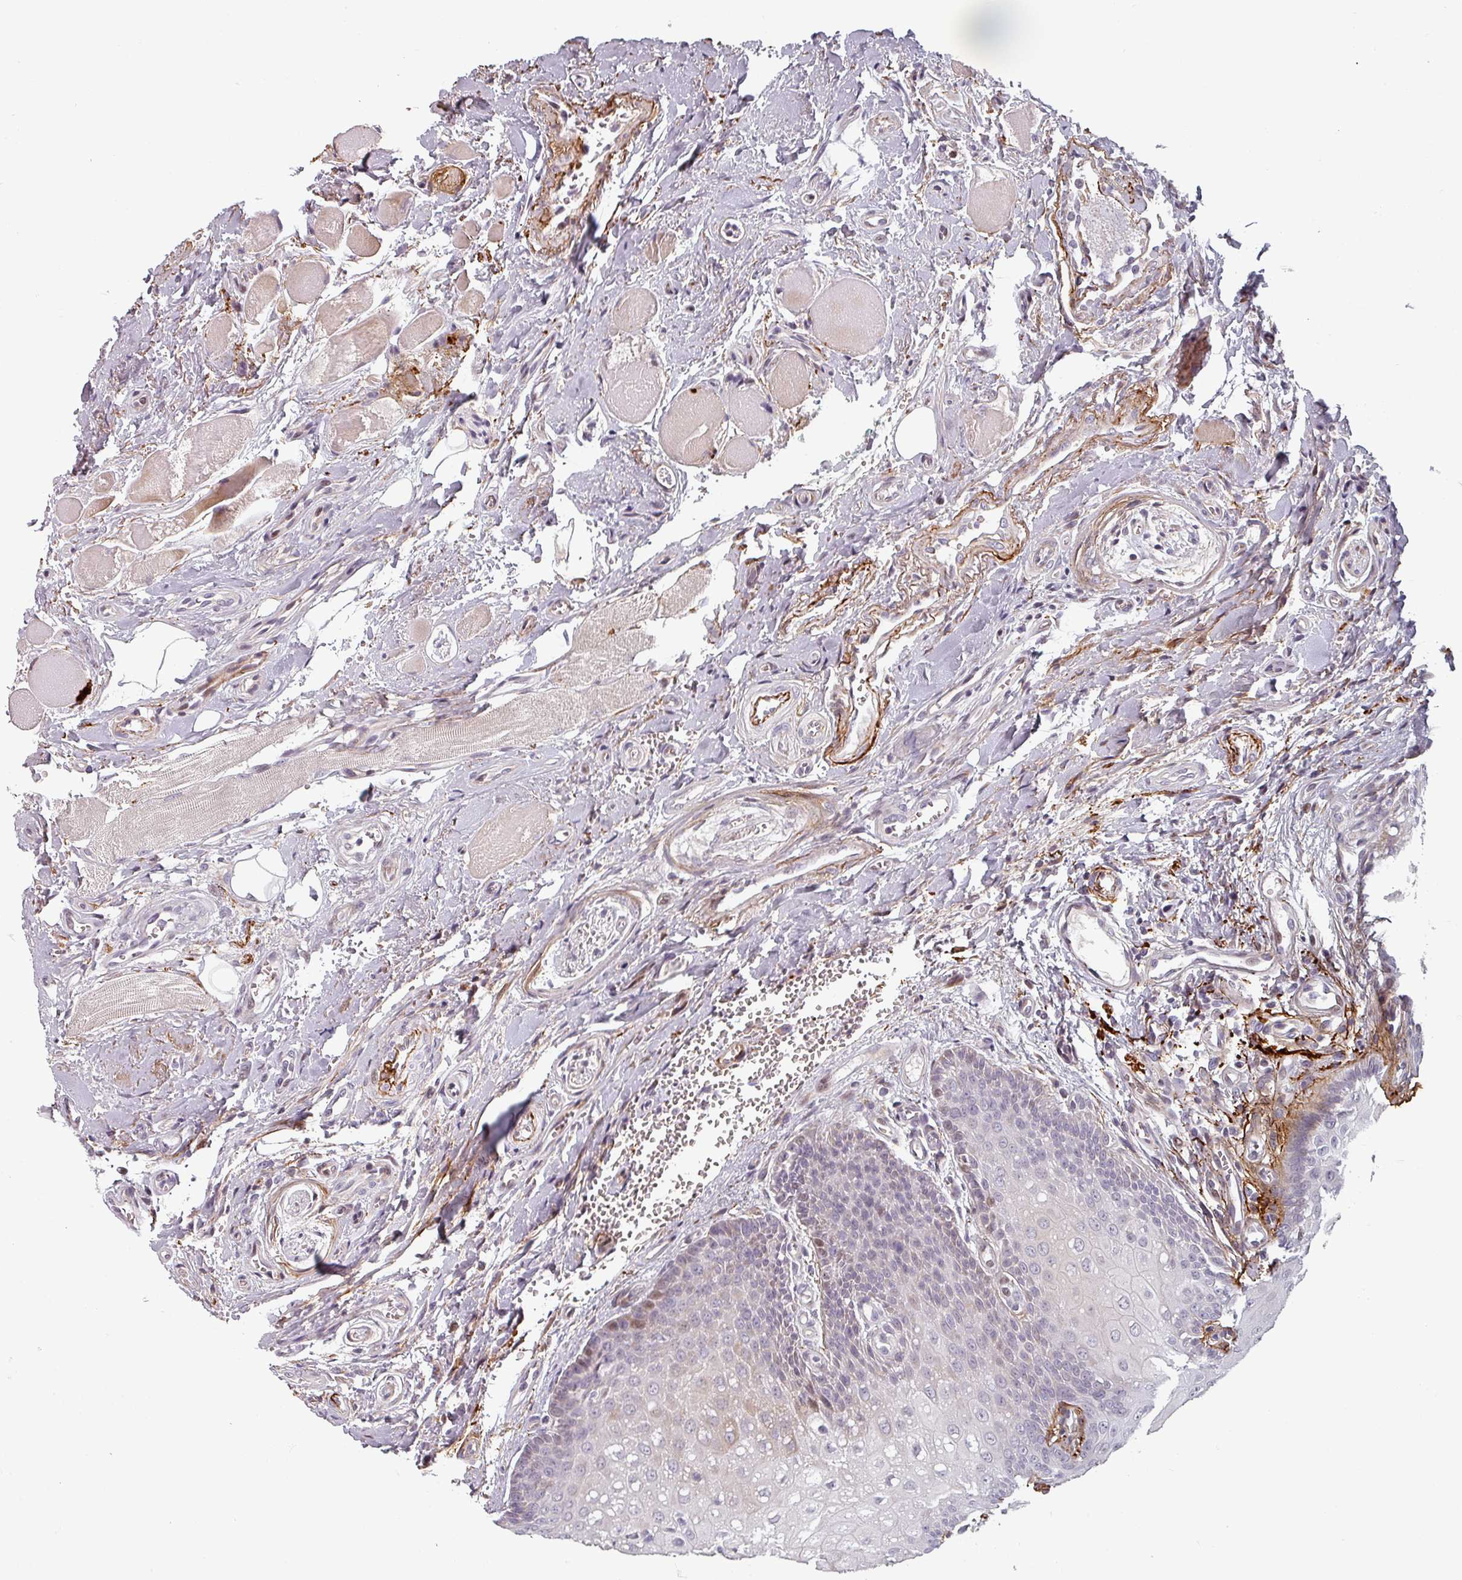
{"staining": {"intensity": "weak", "quantity": "<25%", "location": "nuclear"}, "tissue": "oral mucosa", "cell_type": "Squamous epithelial cells", "image_type": "normal", "snomed": [{"axis": "morphology", "description": "Normal tissue, NOS"}, {"axis": "morphology", "description": "Squamous cell carcinoma, NOS"}, {"axis": "topography", "description": "Oral tissue"}, {"axis": "topography", "description": "Tounge, NOS"}, {"axis": "topography", "description": "Head-Neck"}], "caption": "DAB immunohistochemical staining of normal human oral mucosa demonstrates no significant positivity in squamous epithelial cells.", "gene": "CYB5RL", "patient": {"sex": "male", "age": 79}}